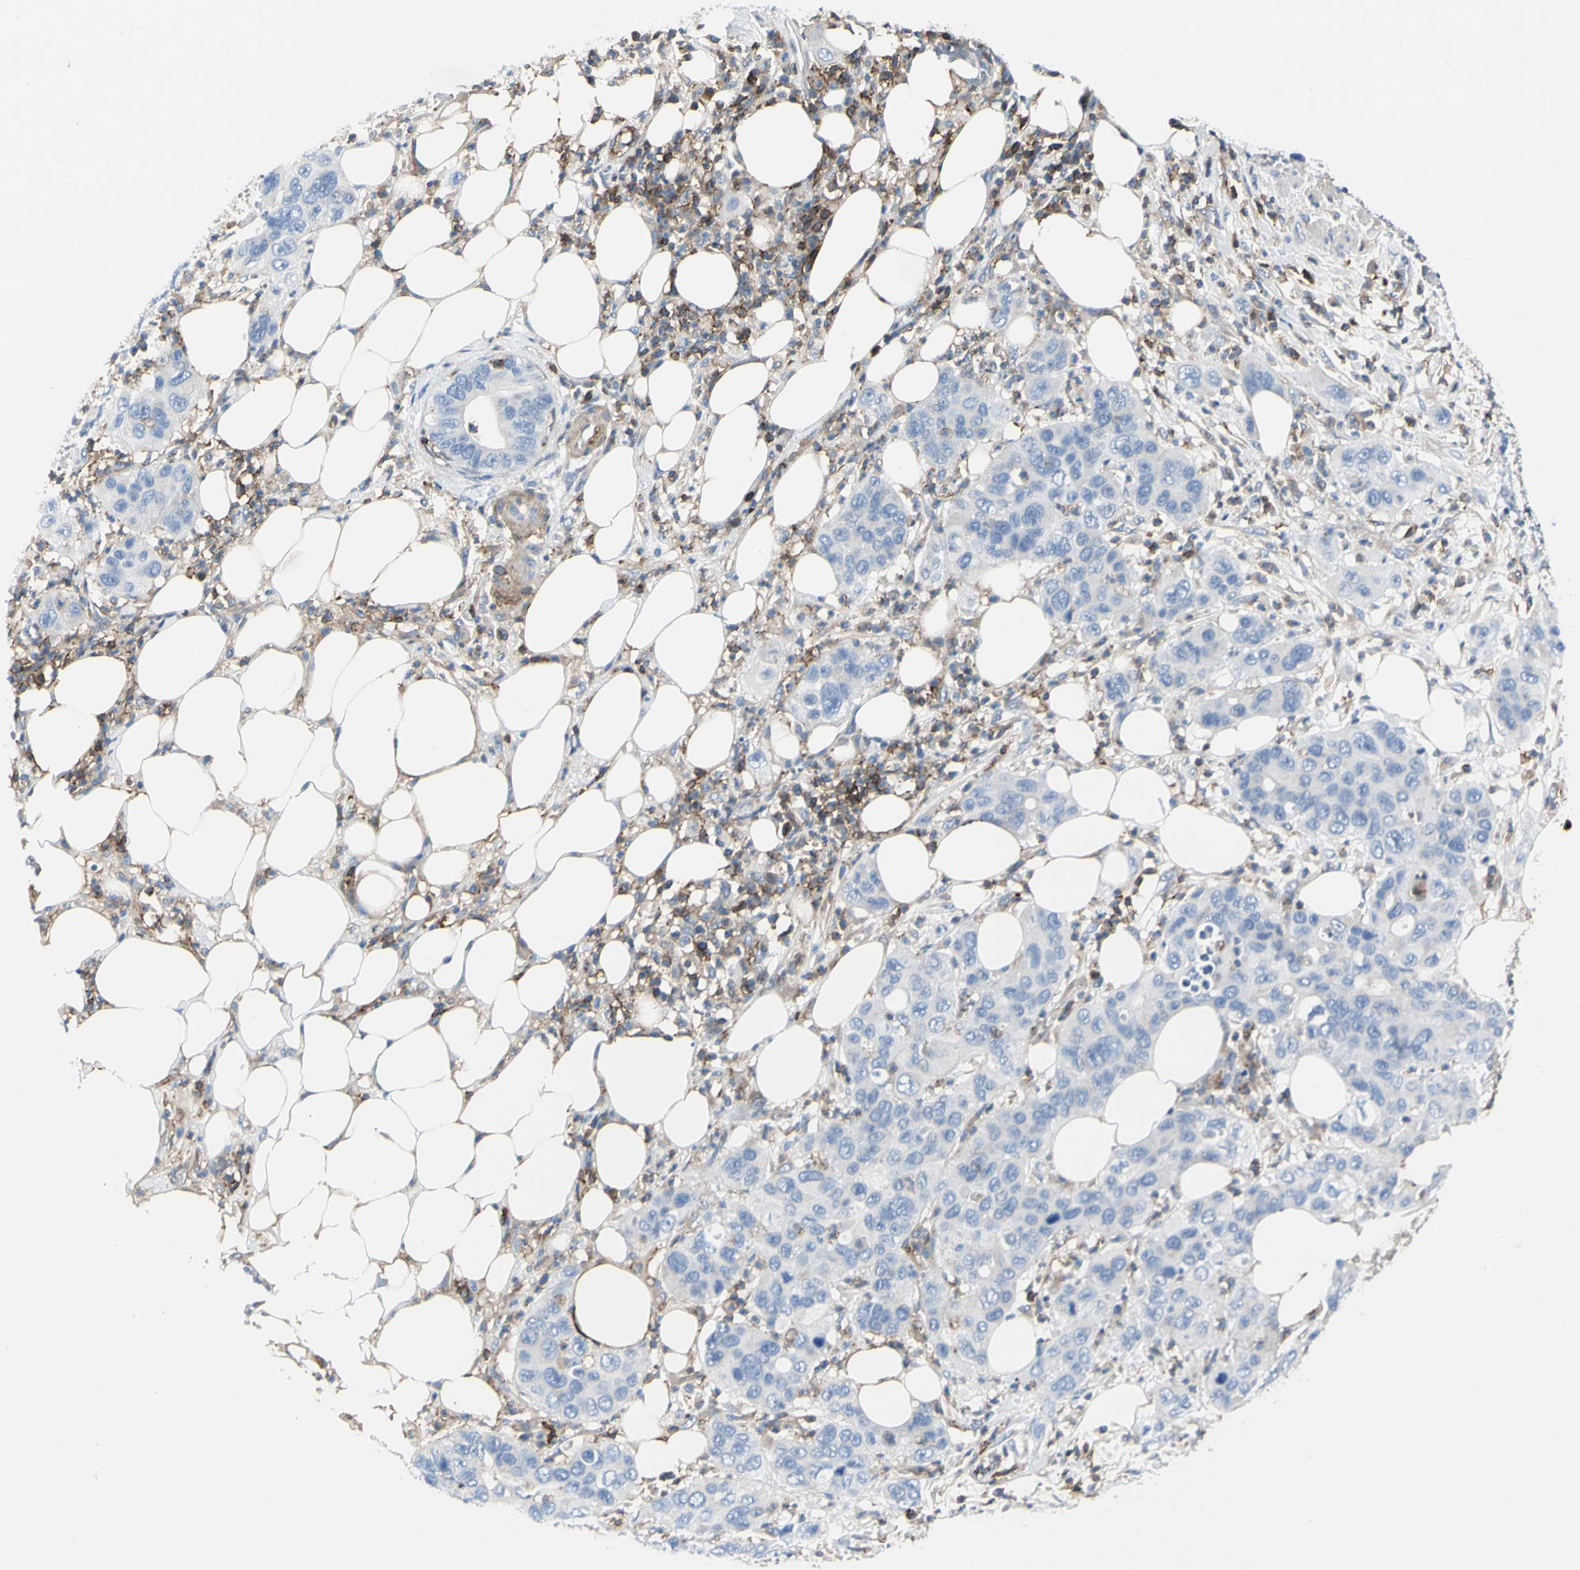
{"staining": {"intensity": "negative", "quantity": "none", "location": "none"}, "tissue": "pancreatic cancer", "cell_type": "Tumor cells", "image_type": "cancer", "snomed": [{"axis": "morphology", "description": "Adenocarcinoma, NOS"}, {"axis": "topography", "description": "Pancreas"}], "caption": "IHC of pancreatic cancer (adenocarcinoma) exhibits no positivity in tumor cells.", "gene": "CLEC2B", "patient": {"sex": "female", "age": 71}}